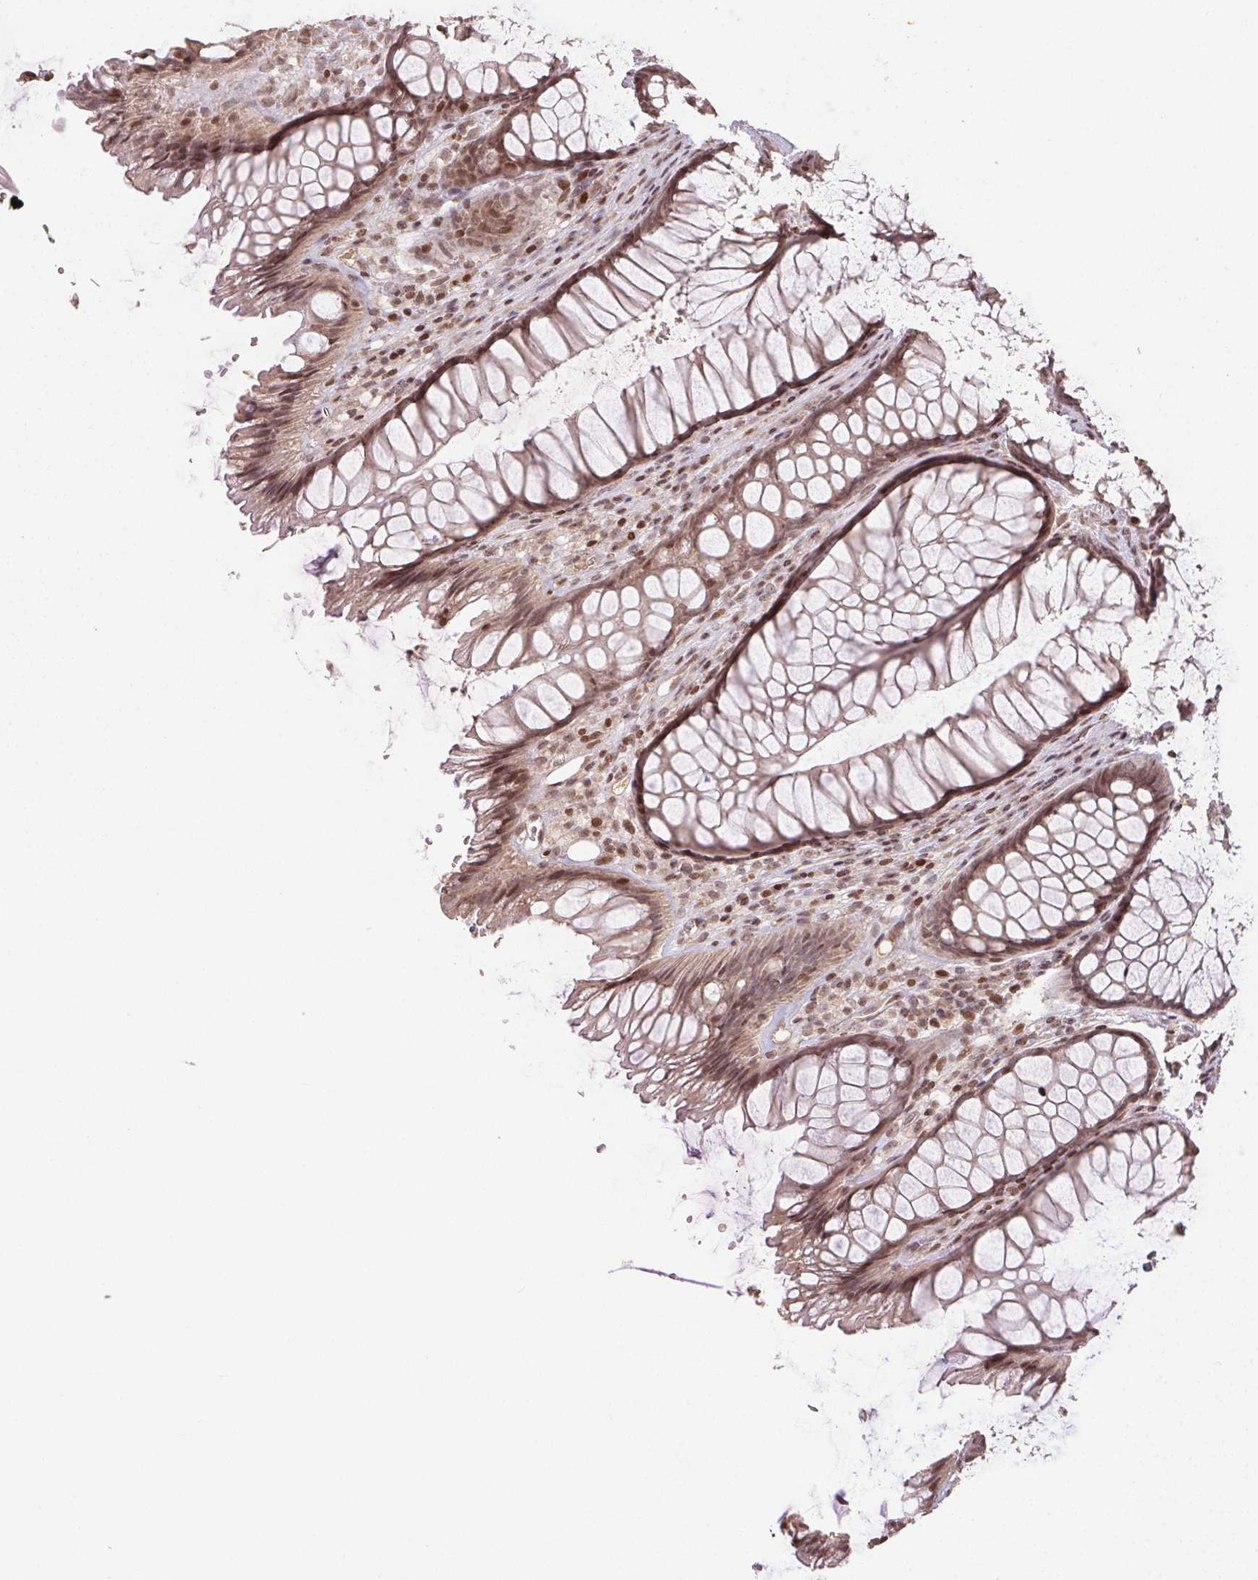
{"staining": {"intensity": "weak", "quantity": ">75%", "location": "cytoplasmic/membranous,nuclear"}, "tissue": "rectum", "cell_type": "Glandular cells", "image_type": "normal", "snomed": [{"axis": "morphology", "description": "Normal tissue, NOS"}, {"axis": "topography", "description": "Rectum"}], "caption": "The histopathology image exhibits staining of benign rectum, revealing weak cytoplasmic/membranous,nuclear protein staining (brown color) within glandular cells. The protein of interest is stained brown, and the nuclei are stained in blue (DAB IHC with brightfield microscopy, high magnification).", "gene": "MAPKAPK2", "patient": {"sex": "male", "age": 53}}